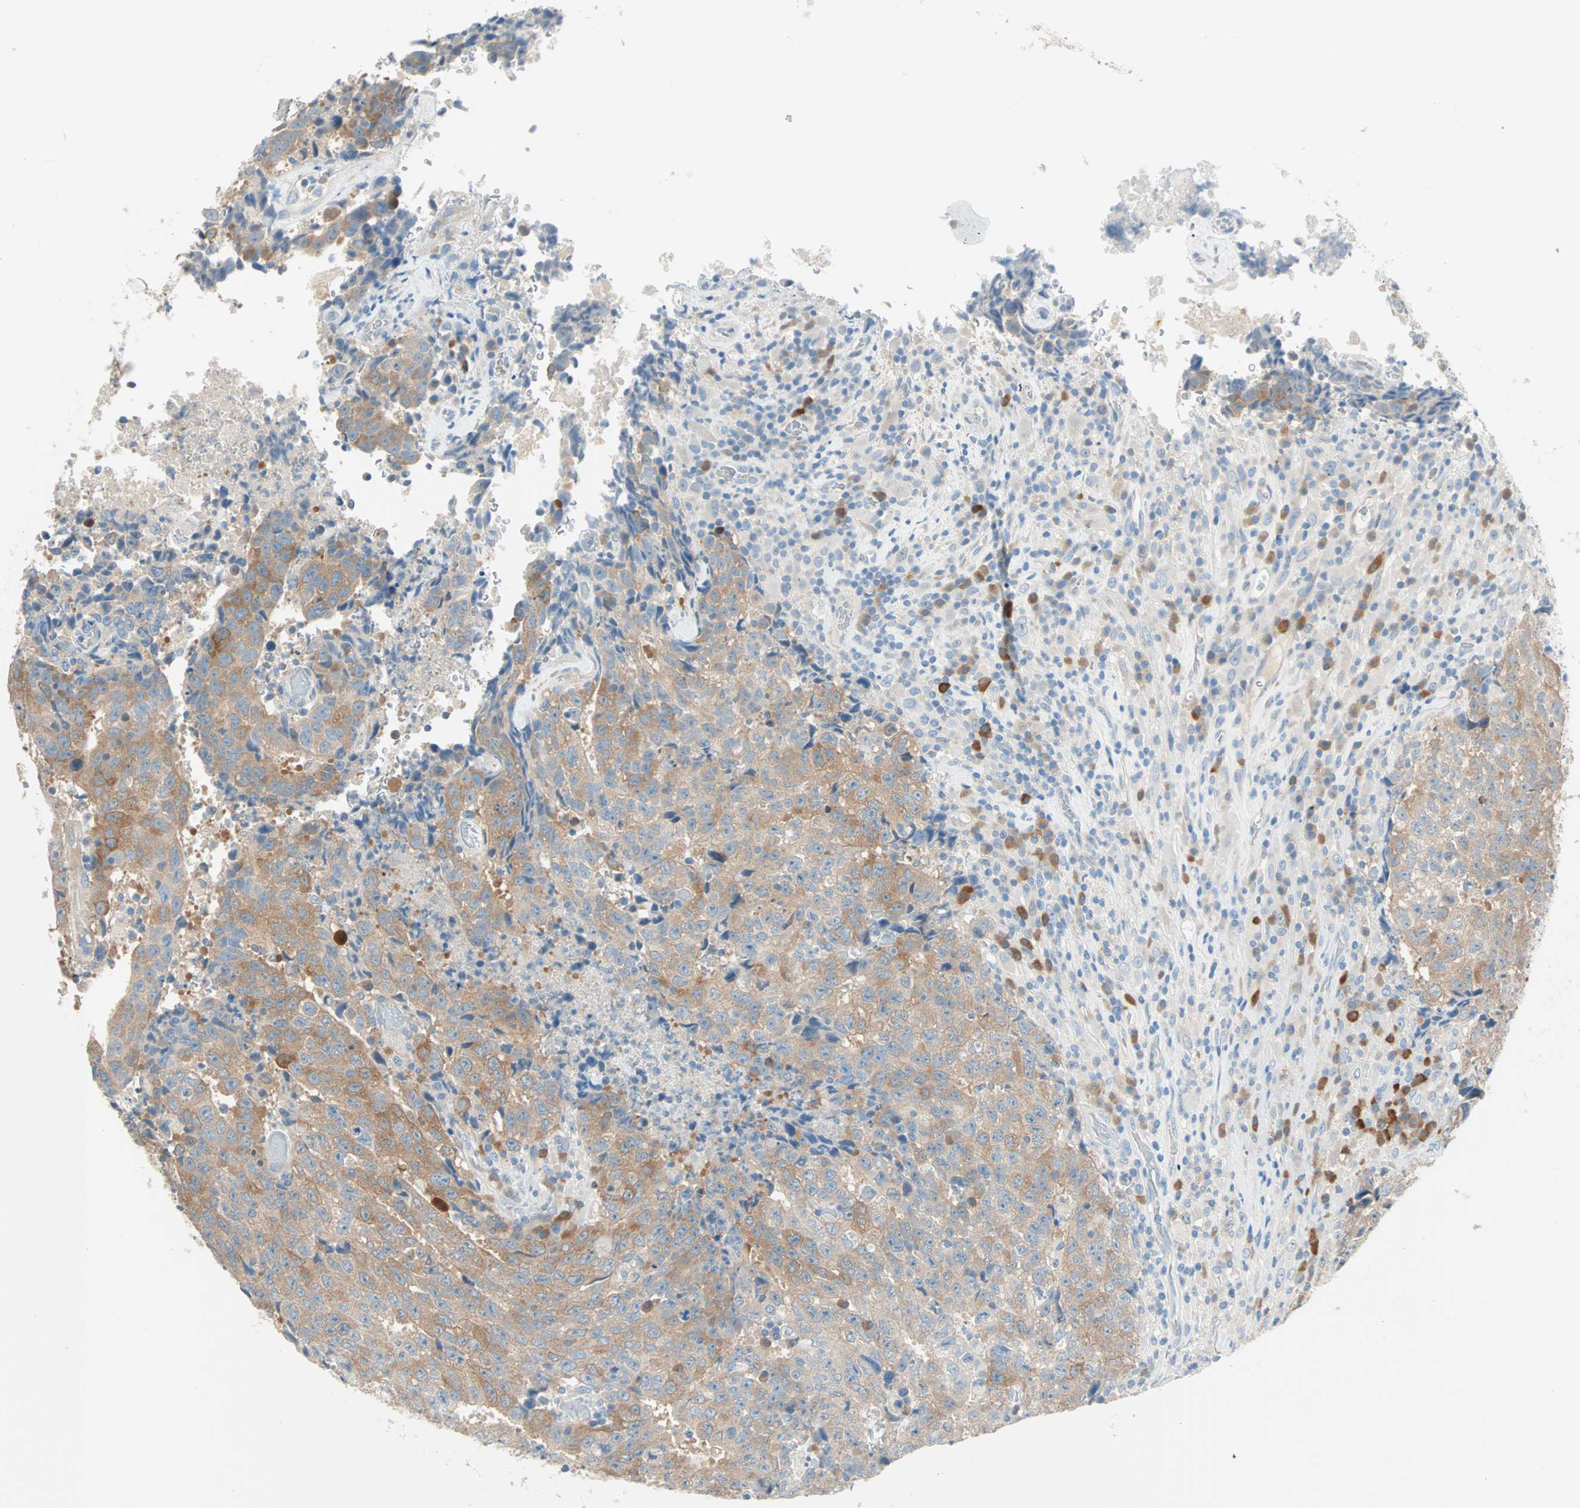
{"staining": {"intensity": "moderate", "quantity": ">75%", "location": "cytoplasmic/membranous"}, "tissue": "testis cancer", "cell_type": "Tumor cells", "image_type": "cancer", "snomed": [{"axis": "morphology", "description": "Necrosis, NOS"}, {"axis": "morphology", "description": "Carcinoma, Embryonal, NOS"}, {"axis": "topography", "description": "Testis"}], "caption": "This micrograph exhibits embryonal carcinoma (testis) stained with immunohistochemistry (IHC) to label a protein in brown. The cytoplasmic/membranous of tumor cells show moderate positivity for the protein. Nuclei are counter-stained blue.", "gene": "ATF6", "patient": {"sex": "male", "age": 19}}